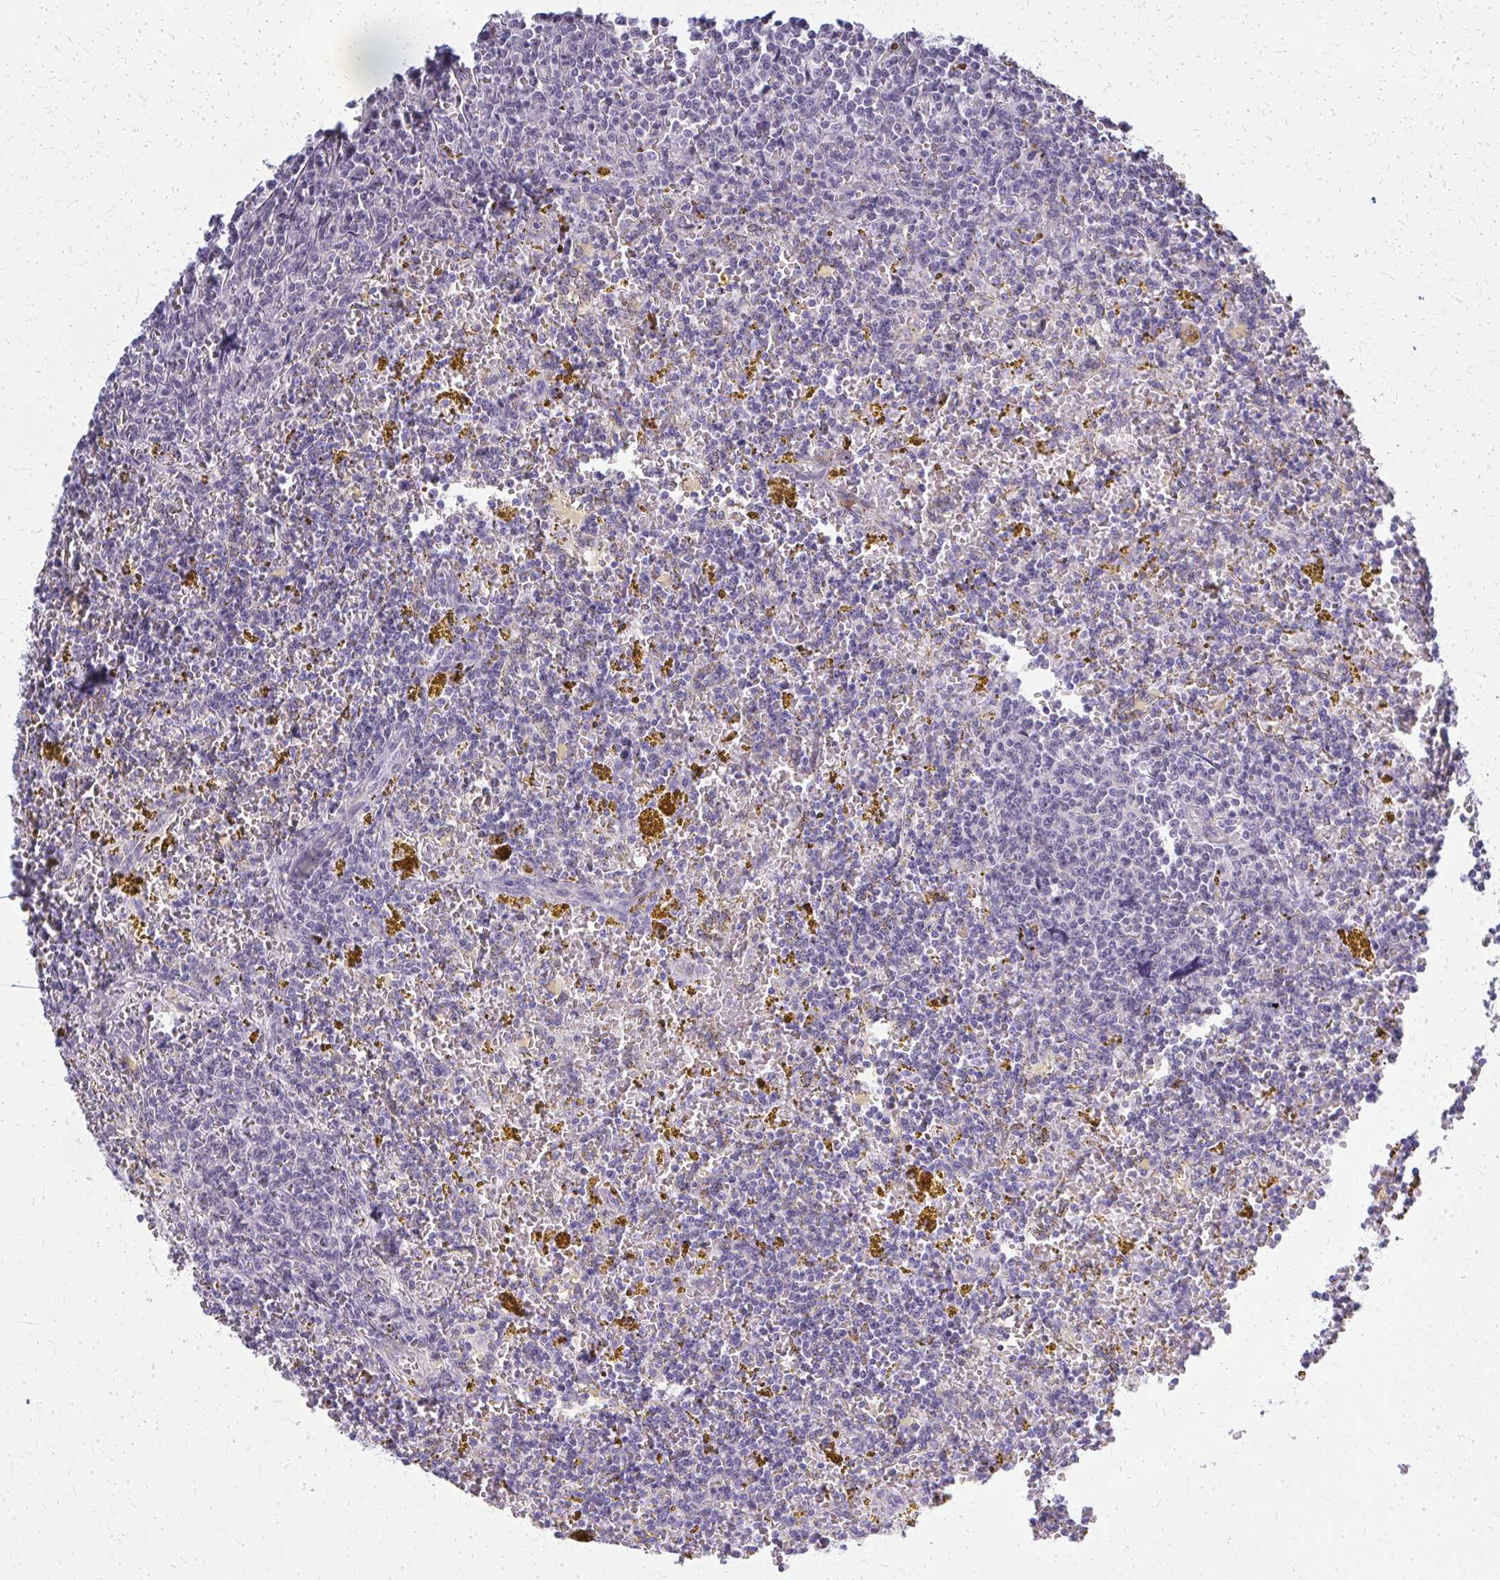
{"staining": {"intensity": "negative", "quantity": "none", "location": "none"}, "tissue": "lymphoma", "cell_type": "Tumor cells", "image_type": "cancer", "snomed": [{"axis": "morphology", "description": "Malignant lymphoma, non-Hodgkin's type, Low grade"}, {"axis": "topography", "description": "Spleen"}, {"axis": "topography", "description": "Lymph node"}], "caption": "The immunohistochemistry (IHC) photomicrograph has no significant expression in tumor cells of malignant lymphoma, non-Hodgkin's type (low-grade) tissue.", "gene": "CASQ2", "patient": {"sex": "female", "age": 66}}